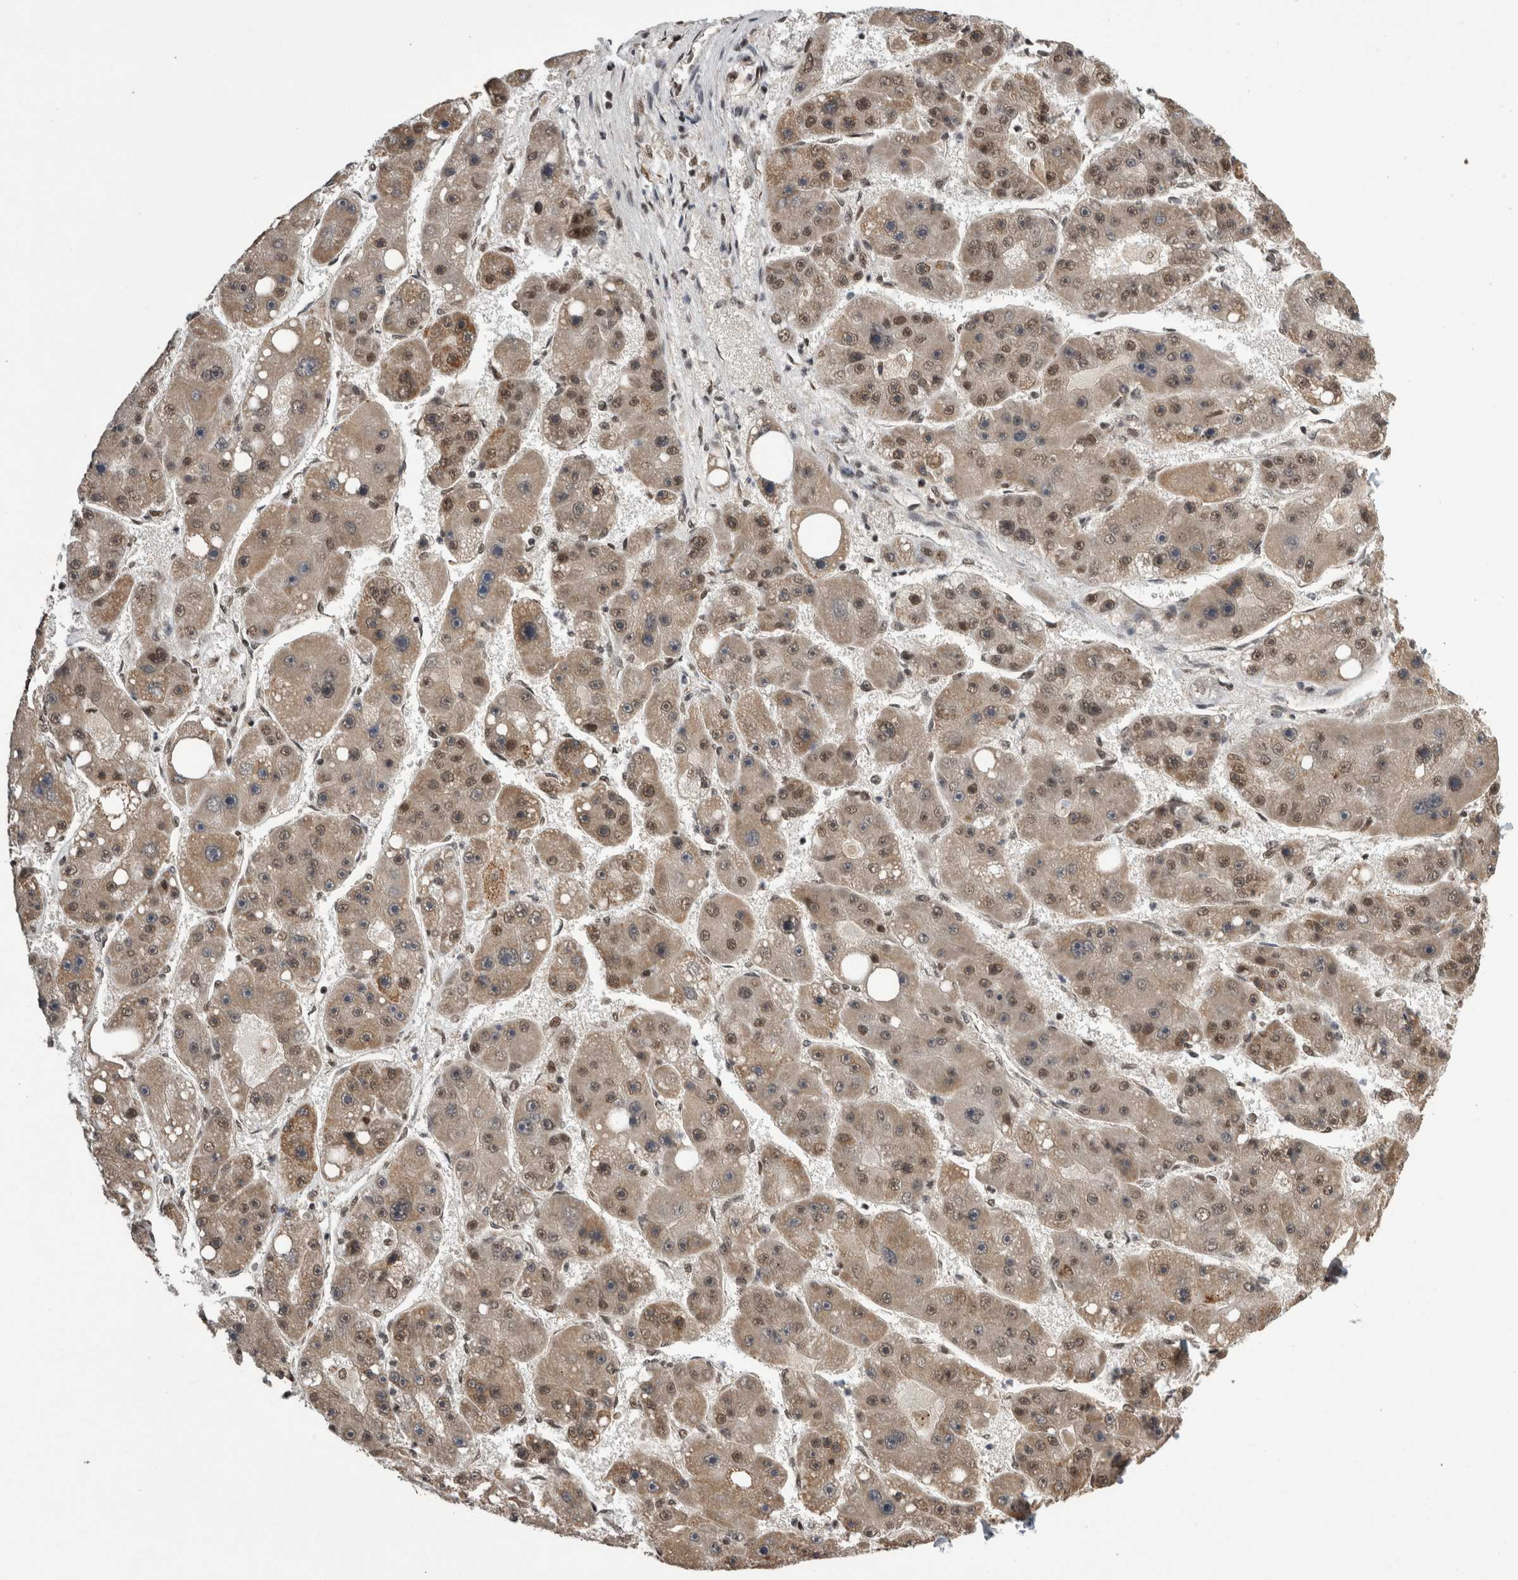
{"staining": {"intensity": "weak", "quantity": ">75%", "location": "cytoplasmic/membranous,nuclear"}, "tissue": "liver cancer", "cell_type": "Tumor cells", "image_type": "cancer", "snomed": [{"axis": "morphology", "description": "Carcinoma, Hepatocellular, NOS"}, {"axis": "topography", "description": "Liver"}], "caption": "This is an image of IHC staining of hepatocellular carcinoma (liver), which shows weak expression in the cytoplasmic/membranous and nuclear of tumor cells.", "gene": "CPSF2", "patient": {"sex": "female", "age": 61}}